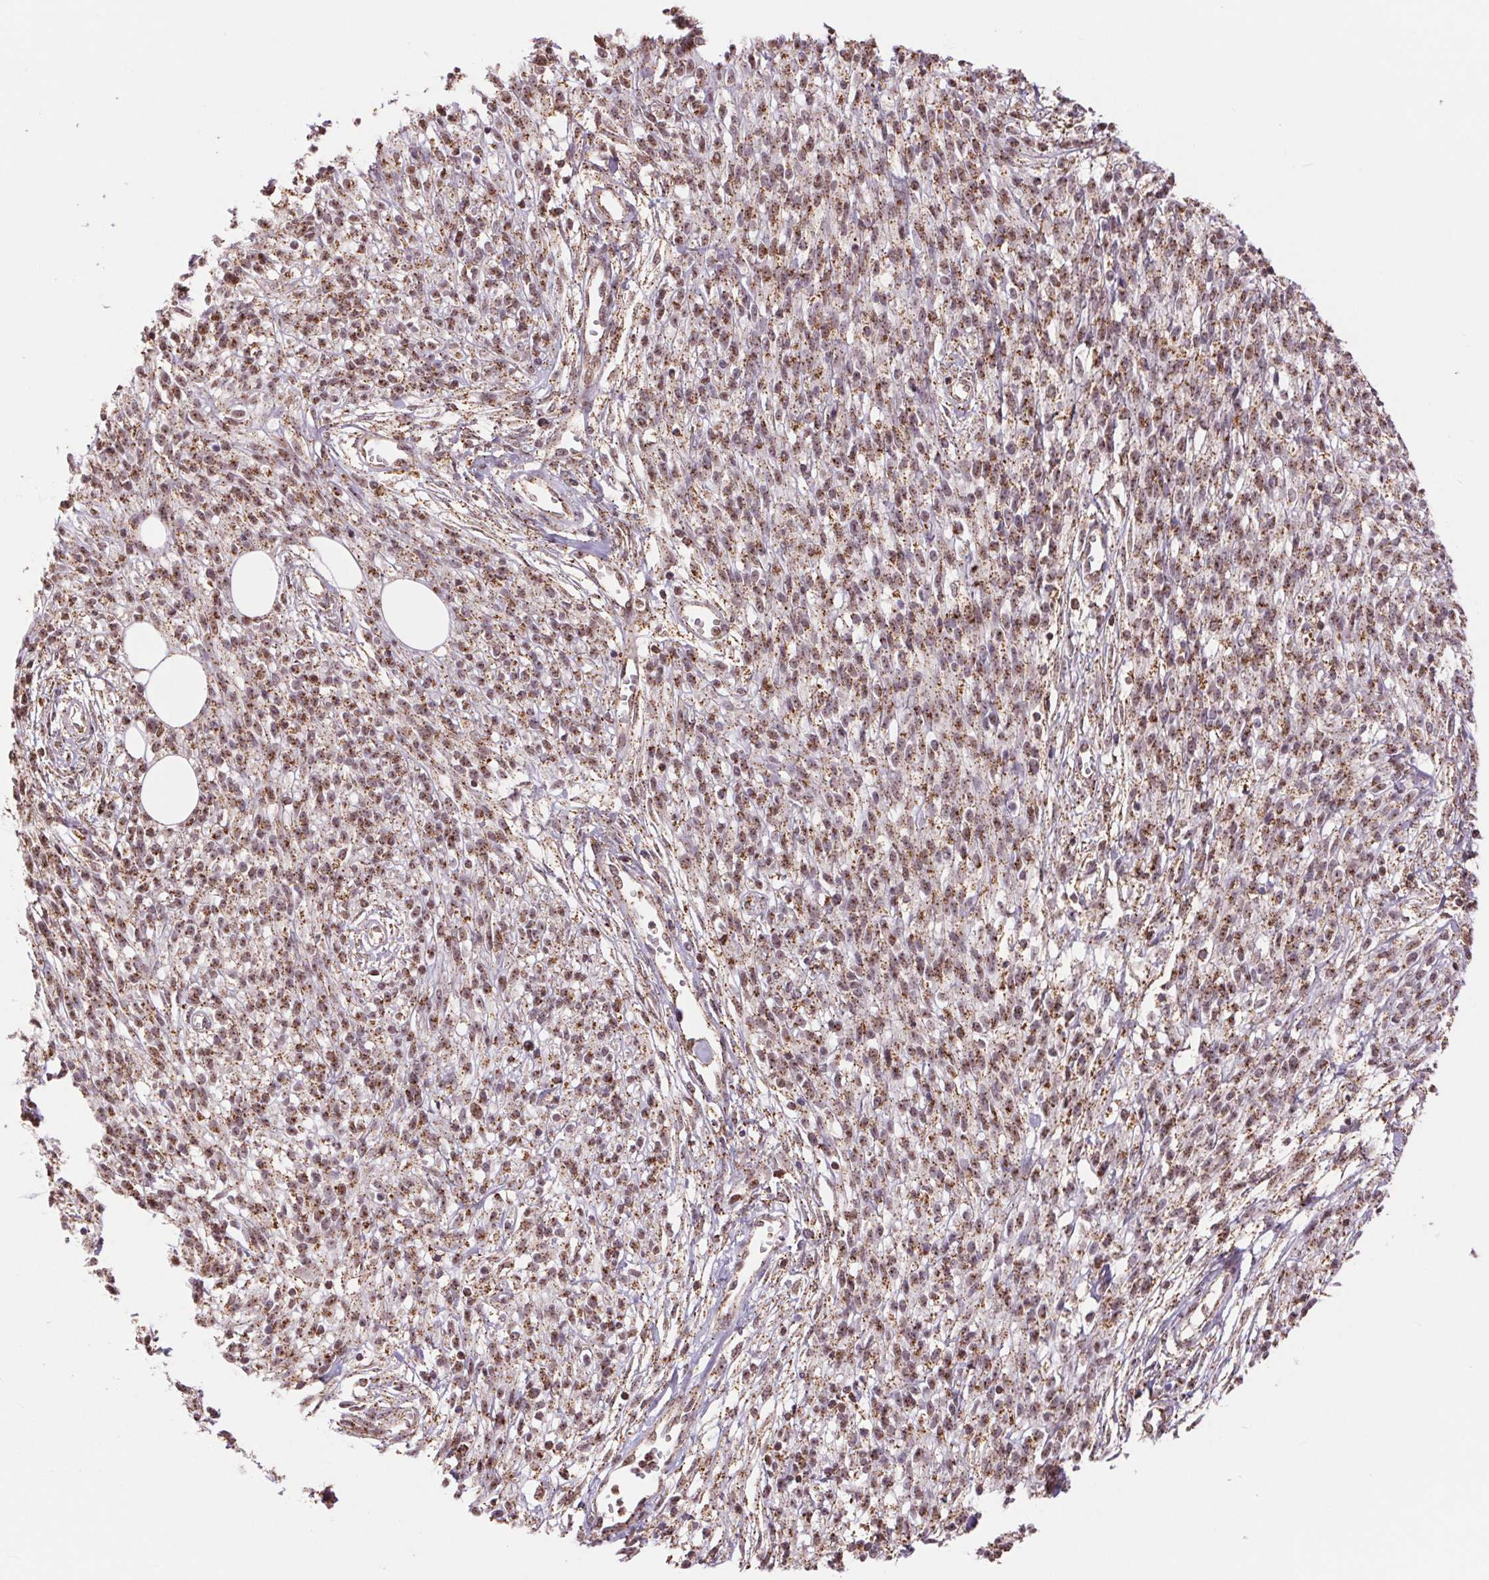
{"staining": {"intensity": "moderate", "quantity": ">75%", "location": "cytoplasmic/membranous,nuclear"}, "tissue": "melanoma", "cell_type": "Tumor cells", "image_type": "cancer", "snomed": [{"axis": "morphology", "description": "Malignant melanoma, NOS"}, {"axis": "topography", "description": "Skin"}, {"axis": "topography", "description": "Skin of trunk"}], "caption": "Protein expression analysis of malignant melanoma shows moderate cytoplasmic/membranous and nuclear staining in approximately >75% of tumor cells. Using DAB (3,3'-diaminobenzidine) (brown) and hematoxylin (blue) stains, captured at high magnification using brightfield microscopy.", "gene": "CHMP4B", "patient": {"sex": "male", "age": 74}}